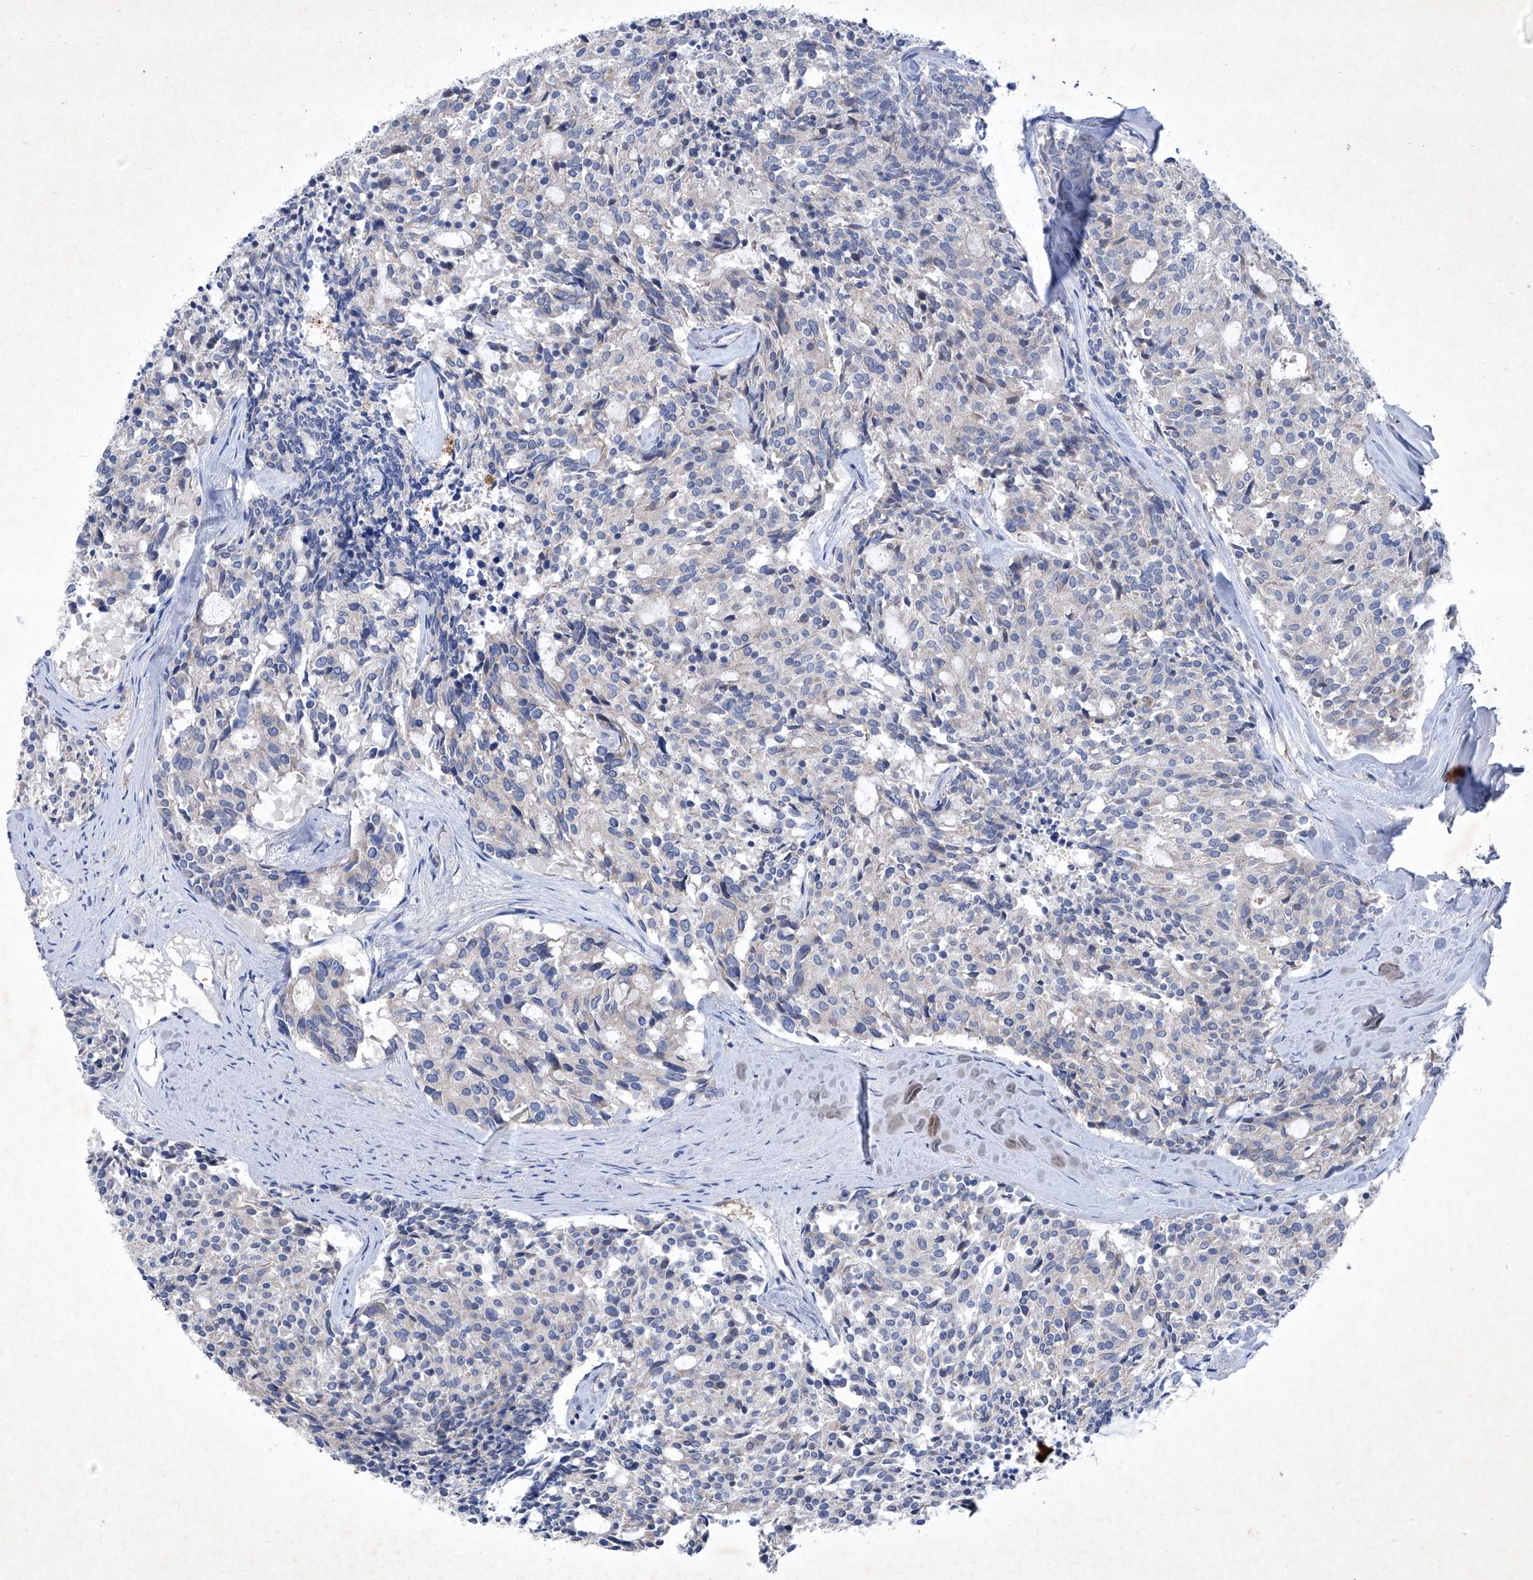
{"staining": {"intensity": "negative", "quantity": "none", "location": "none"}, "tissue": "carcinoid", "cell_type": "Tumor cells", "image_type": "cancer", "snomed": [{"axis": "morphology", "description": "Carcinoid, malignant, NOS"}, {"axis": "topography", "description": "Pancreas"}], "caption": "Tumor cells are negative for protein expression in human carcinoid.", "gene": "SBK2", "patient": {"sex": "female", "age": 54}}